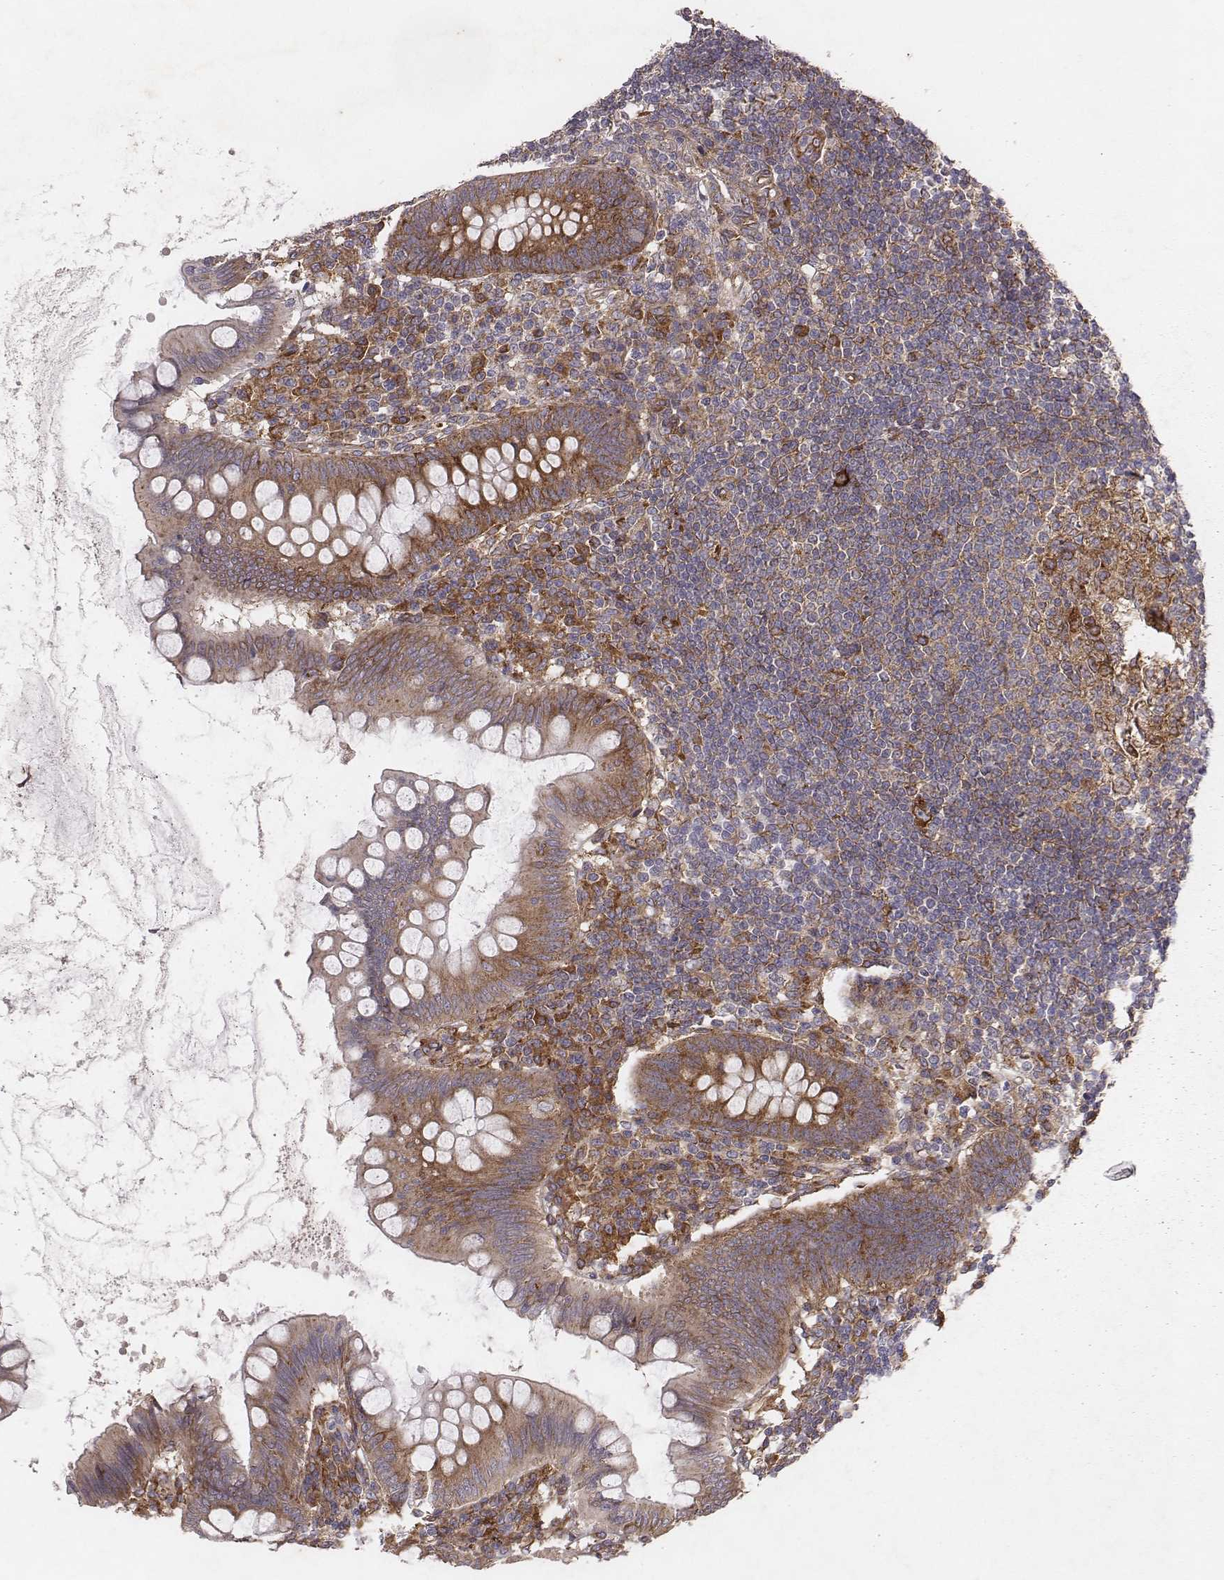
{"staining": {"intensity": "strong", "quantity": ">75%", "location": "cytoplasmic/membranous"}, "tissue": "appendix", "cell_type": "Glandular cells", "image_type": "normal", "snomed": [{"axis": "morphology", "description": "Normal tissue, NOS"}, {"axis": "topography", "description": "Appendix"}], "caption": "This is a micrograph of immunohistochemistry staining of benign appendix, which shows strong positivity in the cytoplasmic/membranous of glandular cells.", "gene": "TXLNA", "patient": {"sex": "female", "age": 57}}